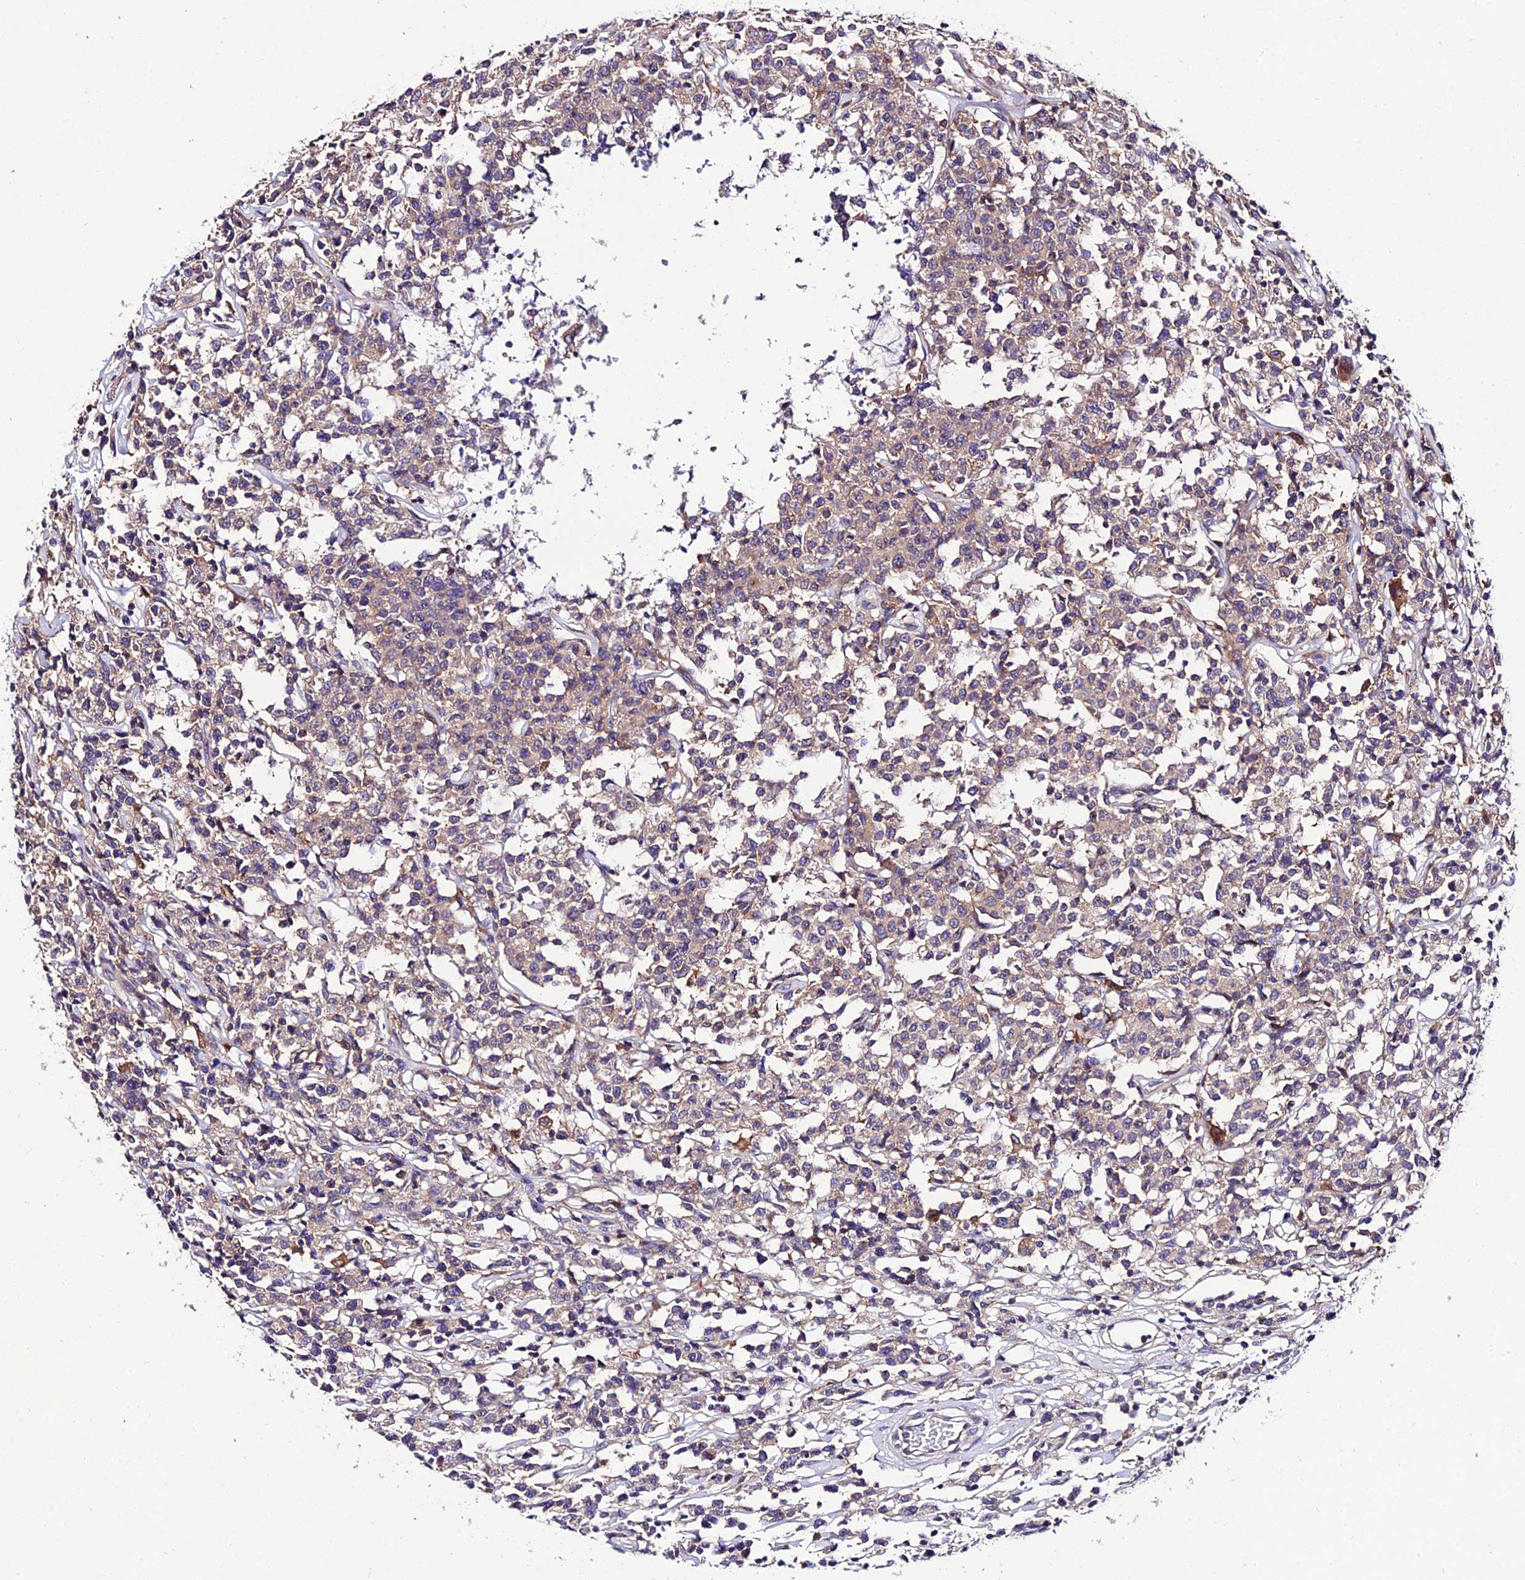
{"staining": {"intensity": "weak", "quantity": "<25%", "location": "cytoplasmic/membranous"}, "tissue": "lymphoma", "cell_type": "Tumor cells", "image_type": "cancer", "snomed": [{"axis": "morphology", "description": "Malignant lymphoma, non-Hodgkin's type, Low grade"}, {"axis": "topography", "description": "Small intestine"}], "caption": "DAB (3,3'-diaminobenzidine) immunohistochemical staining of human lymphoma demonstrates no significant positivity in tumor cells. (Immunohistochemistry, brightfield microscopy, high magnification).", "gene": "C2orf69", "patient": {"sex": "female", "age": 59}}